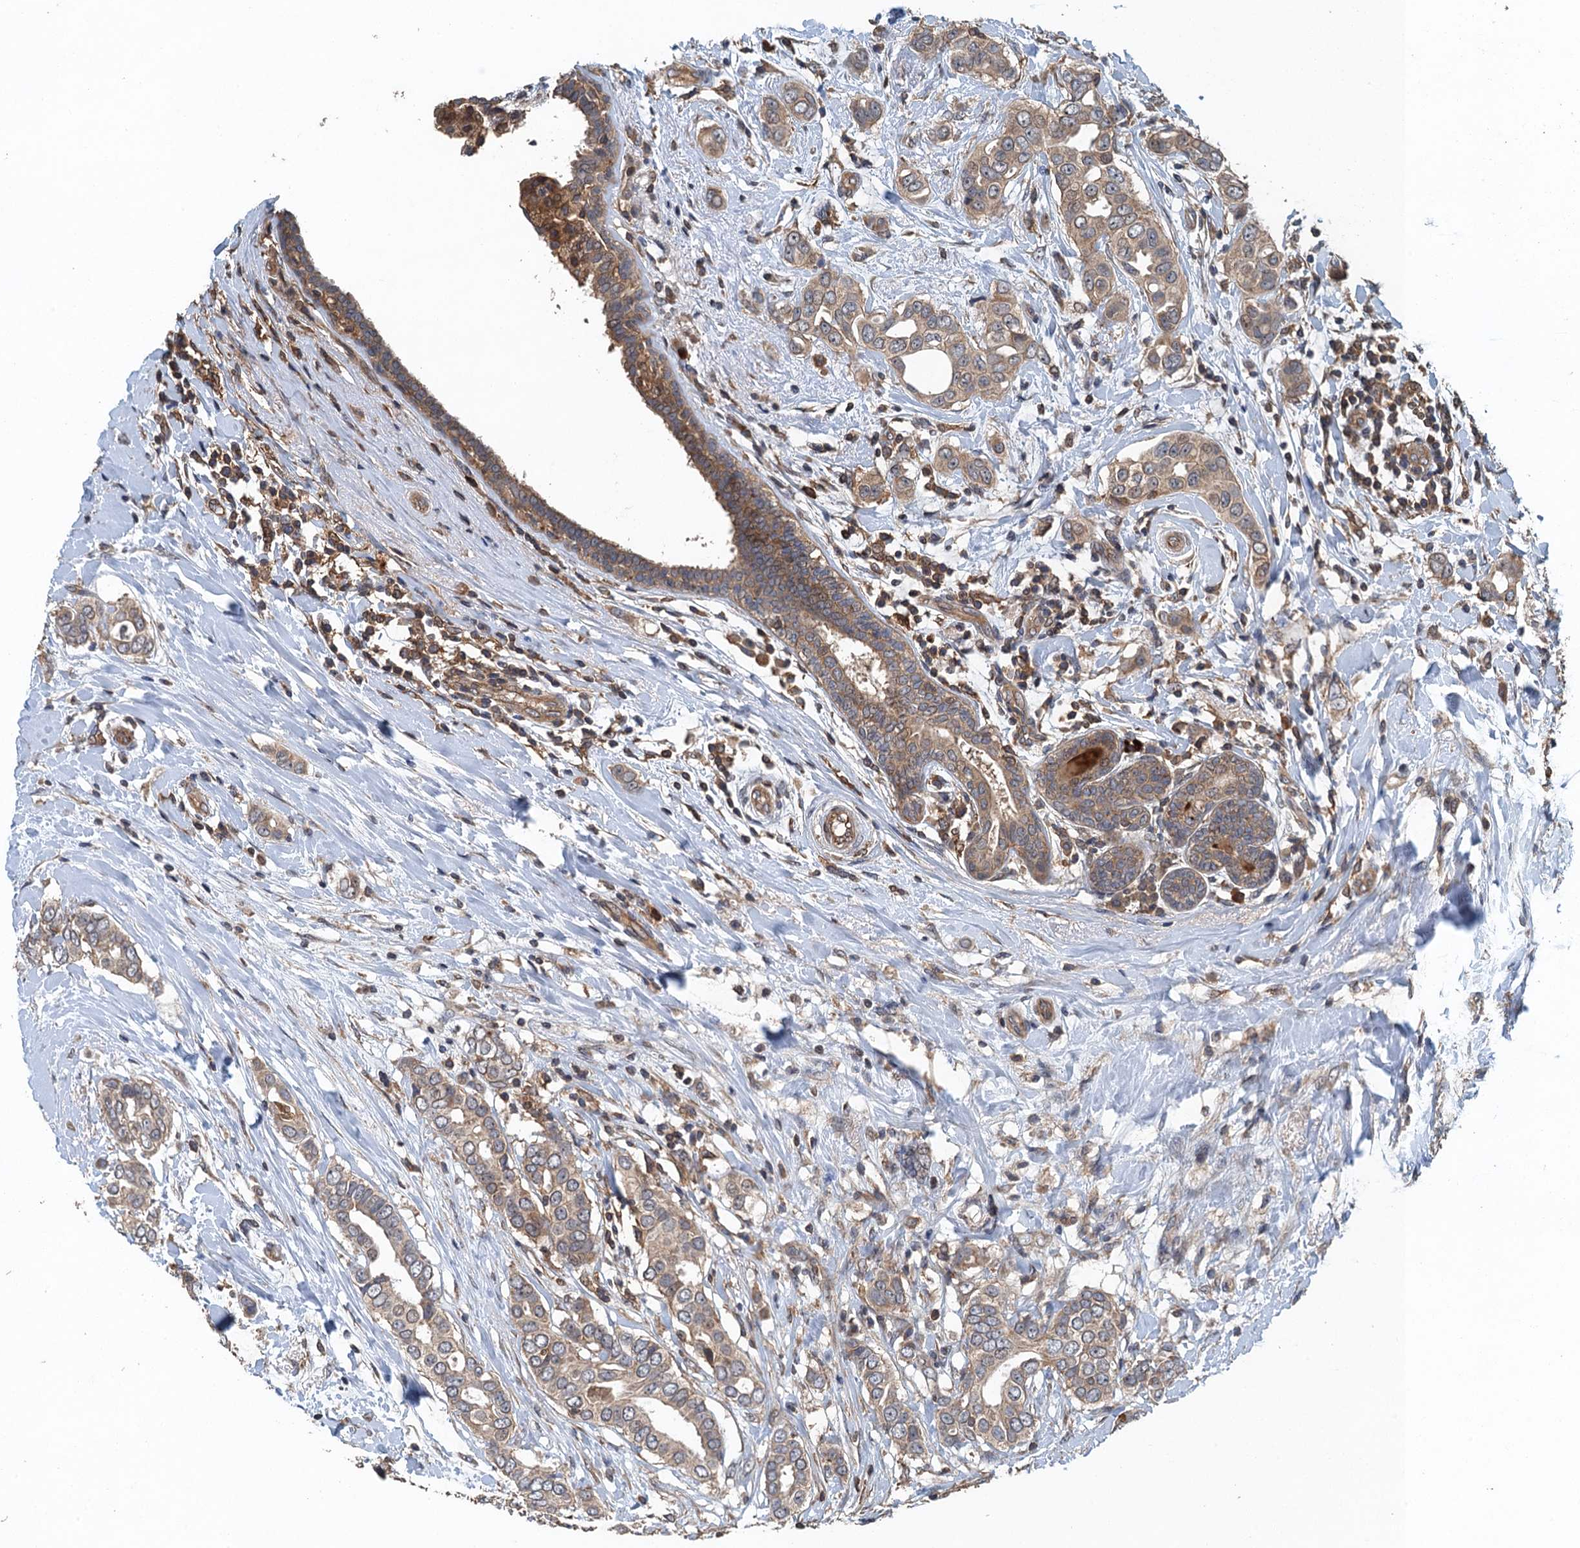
{"staining": {"intensity": "weak", "quantity": ">75%", "location": "cytoplasmic/membranous"}, "tissue": "breast cancer", "cell_type": "Tumor cells", "image_type": "cancer", "snomed": [{"axis": "morphology", "description": "Lobular carcinoma"}, {"axis": "topography", "description": "Breast"}], "caption": "A histopathology image of human breast cancer stained for a protein reveals weak cytoplasmic/membranous brown staining in tumor cells.", "gene": "BORCS5", "patient": {"sex": "female", "age": 51}}